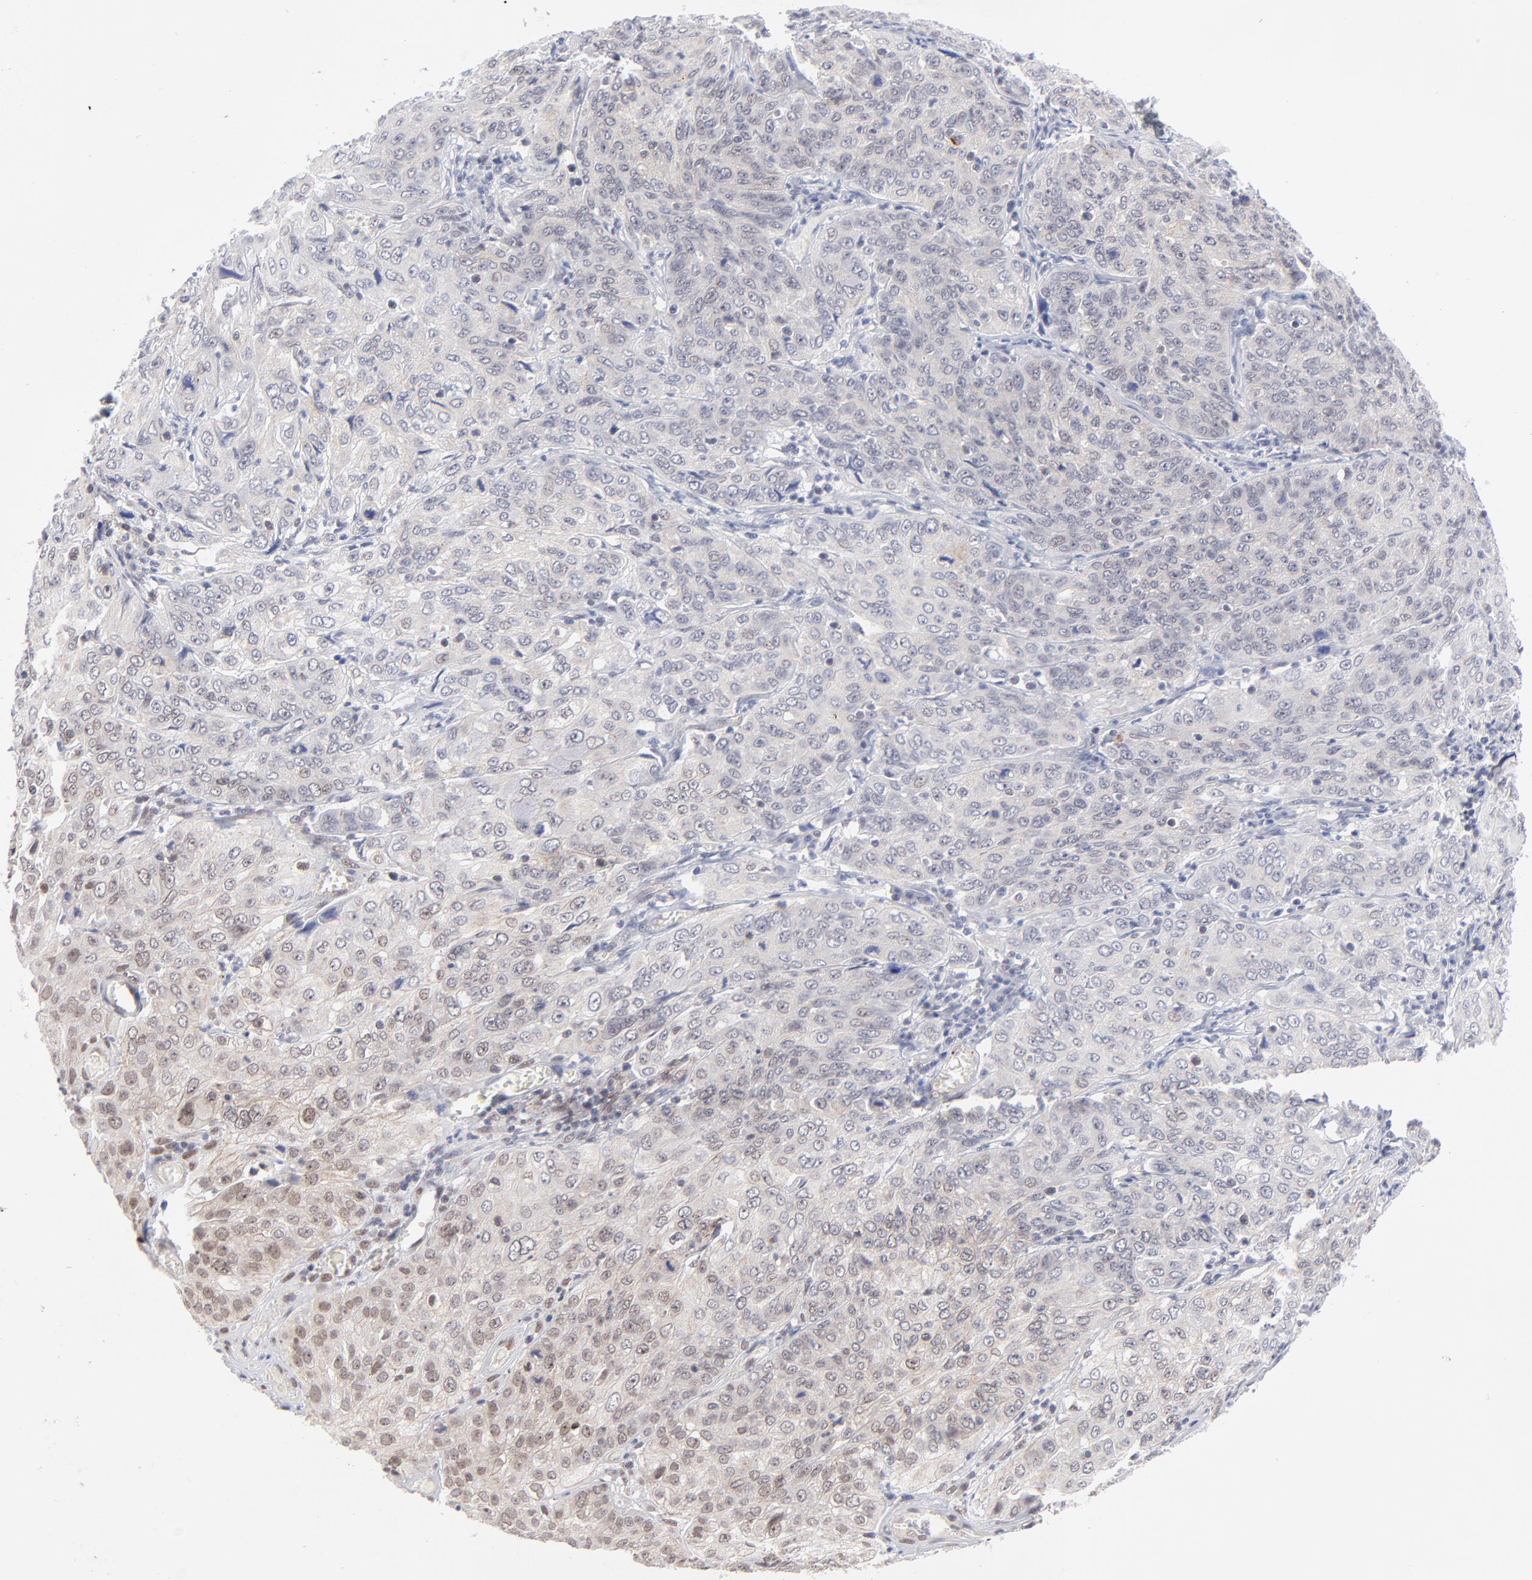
{"staining": {"intensity": "moderate", "quantity": "25%-75%", "location": "cytoplasmic/membranous,nuclear"}, "tissue": "cervical cancer", "cell_type": "Tumor cells", "image_type": "cancer", "snomed": [{"axis": "morphology", "description": "Squamous cell carcinoma, NOS"}, {"axis": "topography", "description": "Cervix"}], "caption": "Cervical squamous cell carcinoma was stained to show a protein in brown. There is medium levels of moderate cytoplasmic/membranous and nuclear positivity in about 25%-75% of tumor cells. The staining is performed using DAB (3,3'-diaminobenzidine) brown chromogen to label protein expression. The nuclei are counter-stained blue using hematoxylin.", "gene": "NBN", "patient": {"sex": "female", "age": 38}}